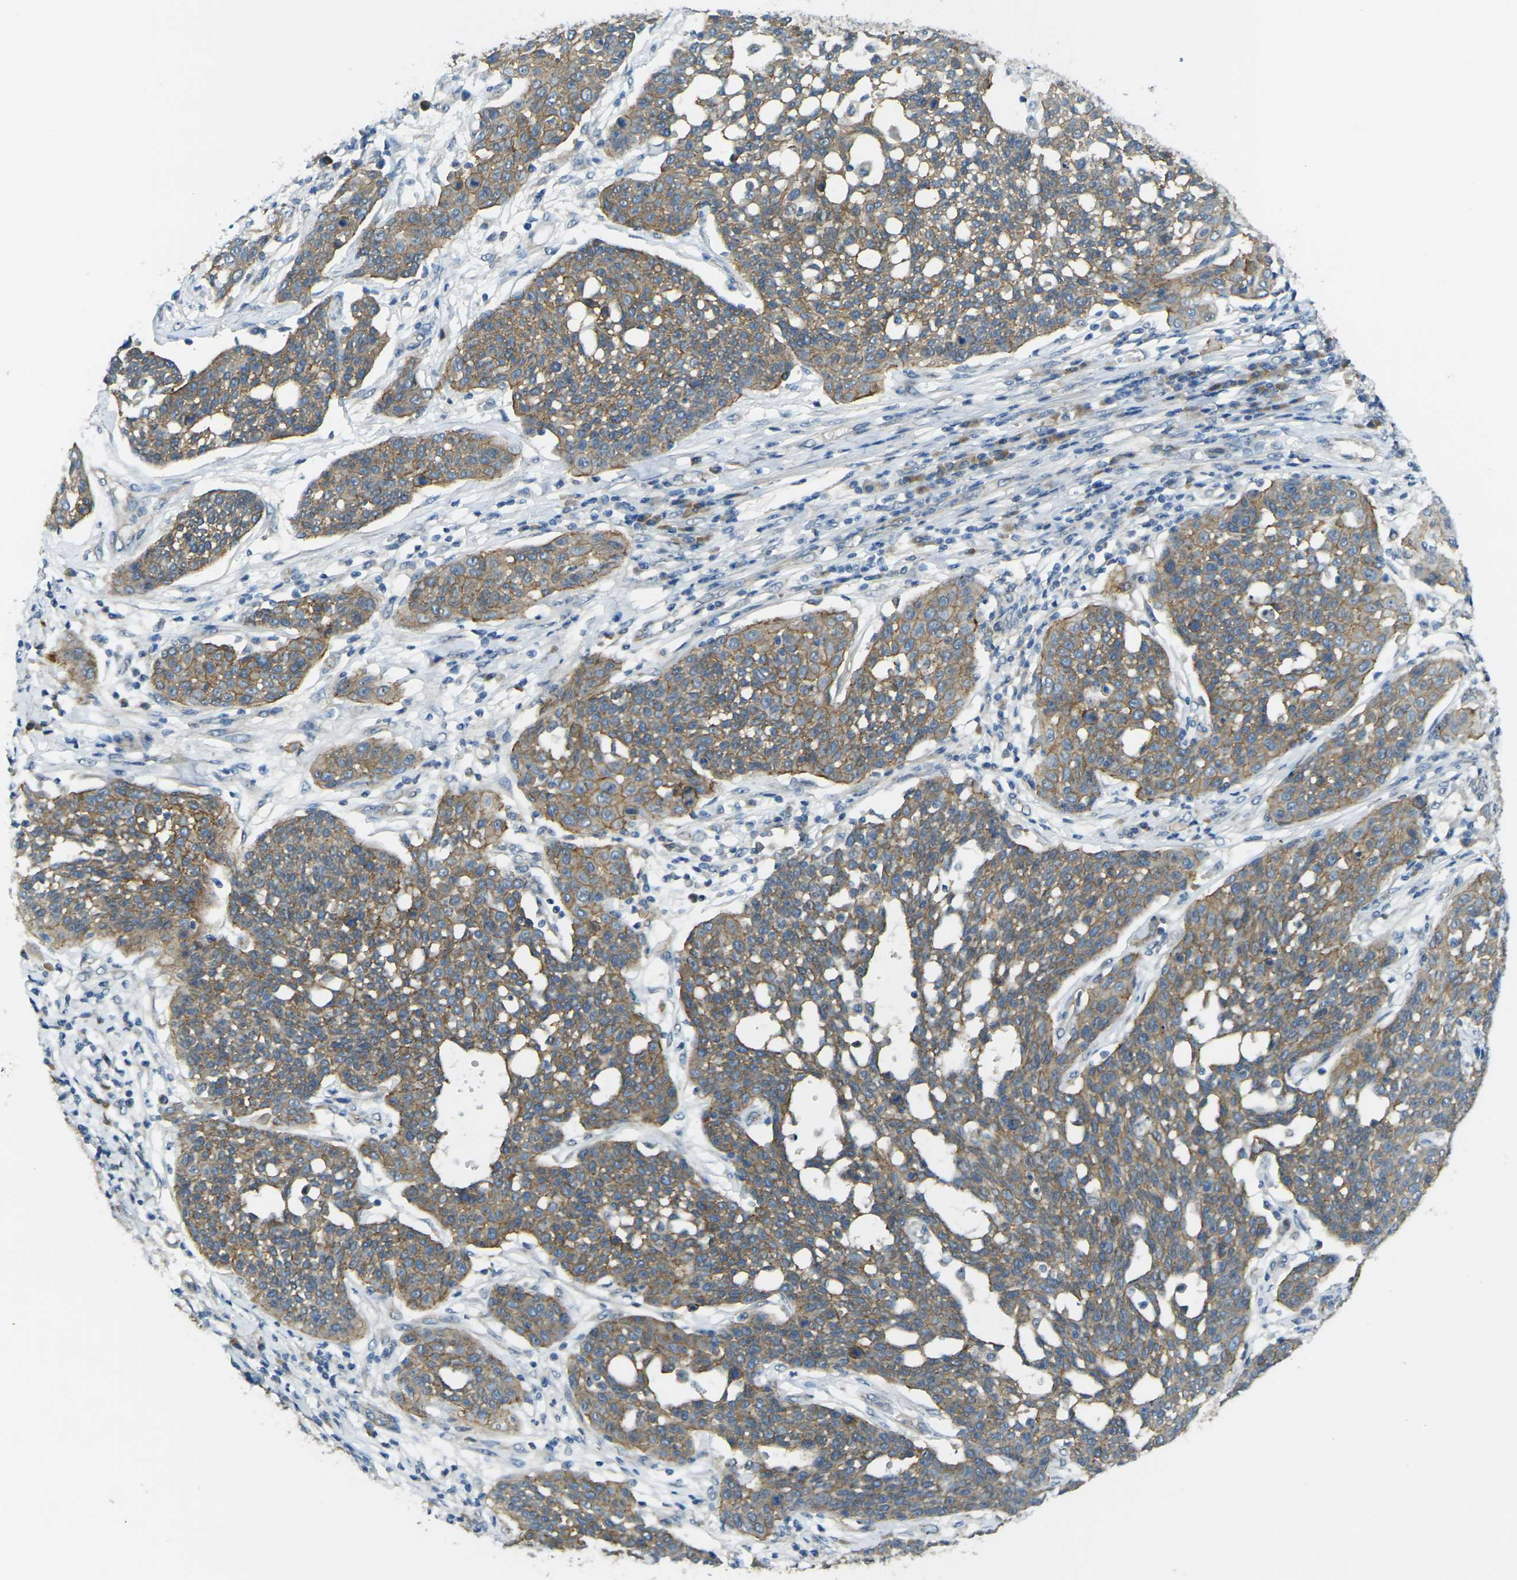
{"staining": {"intensity": "moderate", "quantity": ">75%", "location": "cytoplasmic/membranous"}, "tissue": "cervical cancer", "cell_type": "Tumor cells", "image_type": "cancer", "snomed": [{"axis": "morphology", "description": "Squamous cell carcinoma, NOS"}, {"axis": "topography", "description": "Cervix"}], "caption": "IHC histopathology image of cervical cancer stained for a protein (brown), which reveals medium levels of moderate cytoplasmic/membranous staining in about >75% of tumor cells.", "gene": "RHBDD1", "patient": {"sex": "female", "age": 34}}